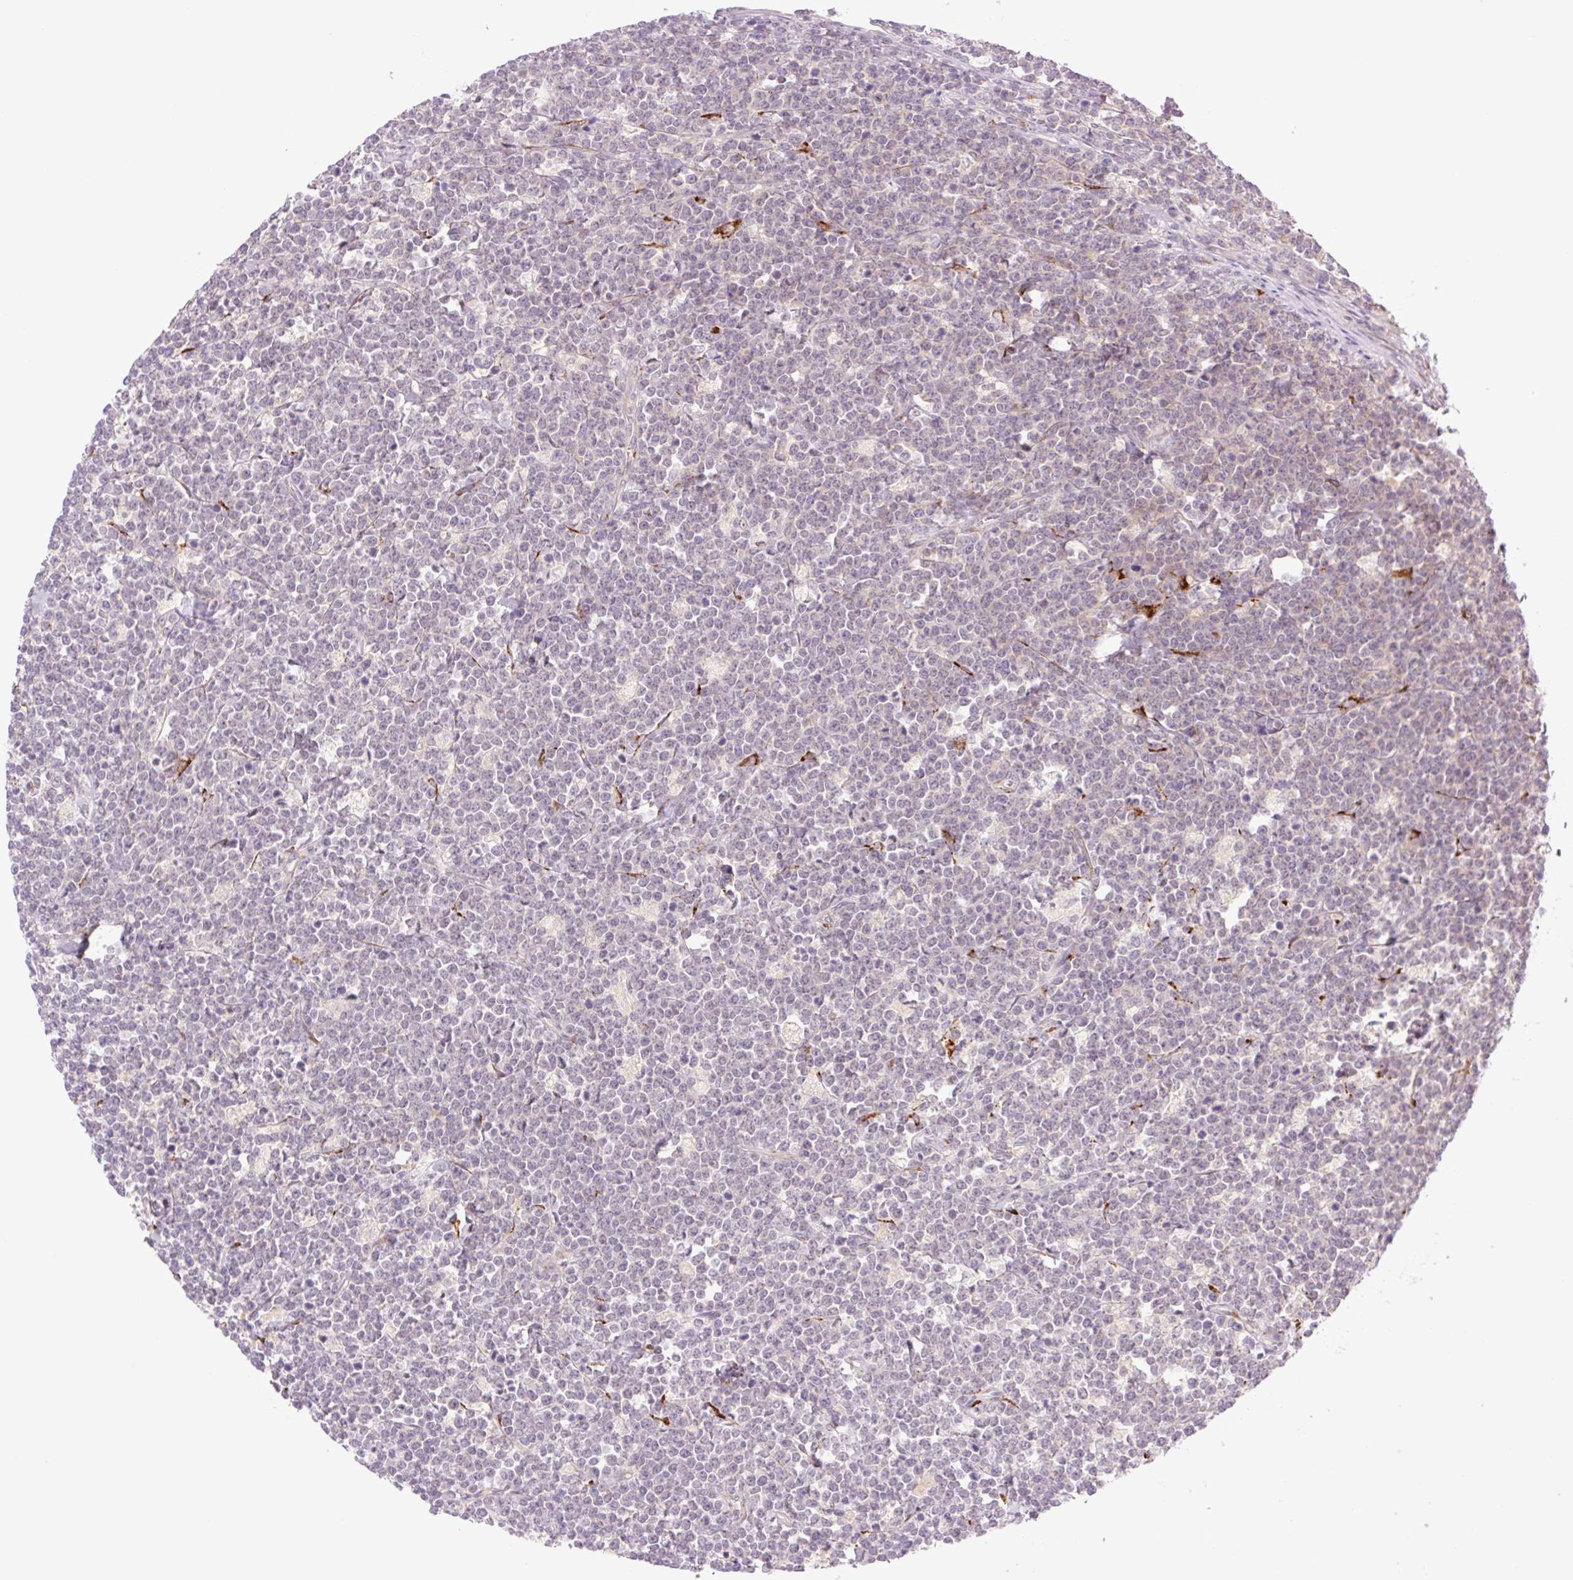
{"staining": {"intensity": "negative", "quantity": "none", "location": "none"}, "tissue": "lymphoma", "cell_type": "Tumor cells", "image_type": "cancer", "snomed": [{"axis": "morphology", "description": "Malignant lymphoma, non-Hodgkin's type, High grade"}, {"axis": "topography", "description": "Small intestine"}], "caption": "This is an immunohistochemistry photomicrograph of human lymphoma. There is no staining in tumor cells.", "gene": "COL5A1", "patient": {"sex": "male", "age": 8}}